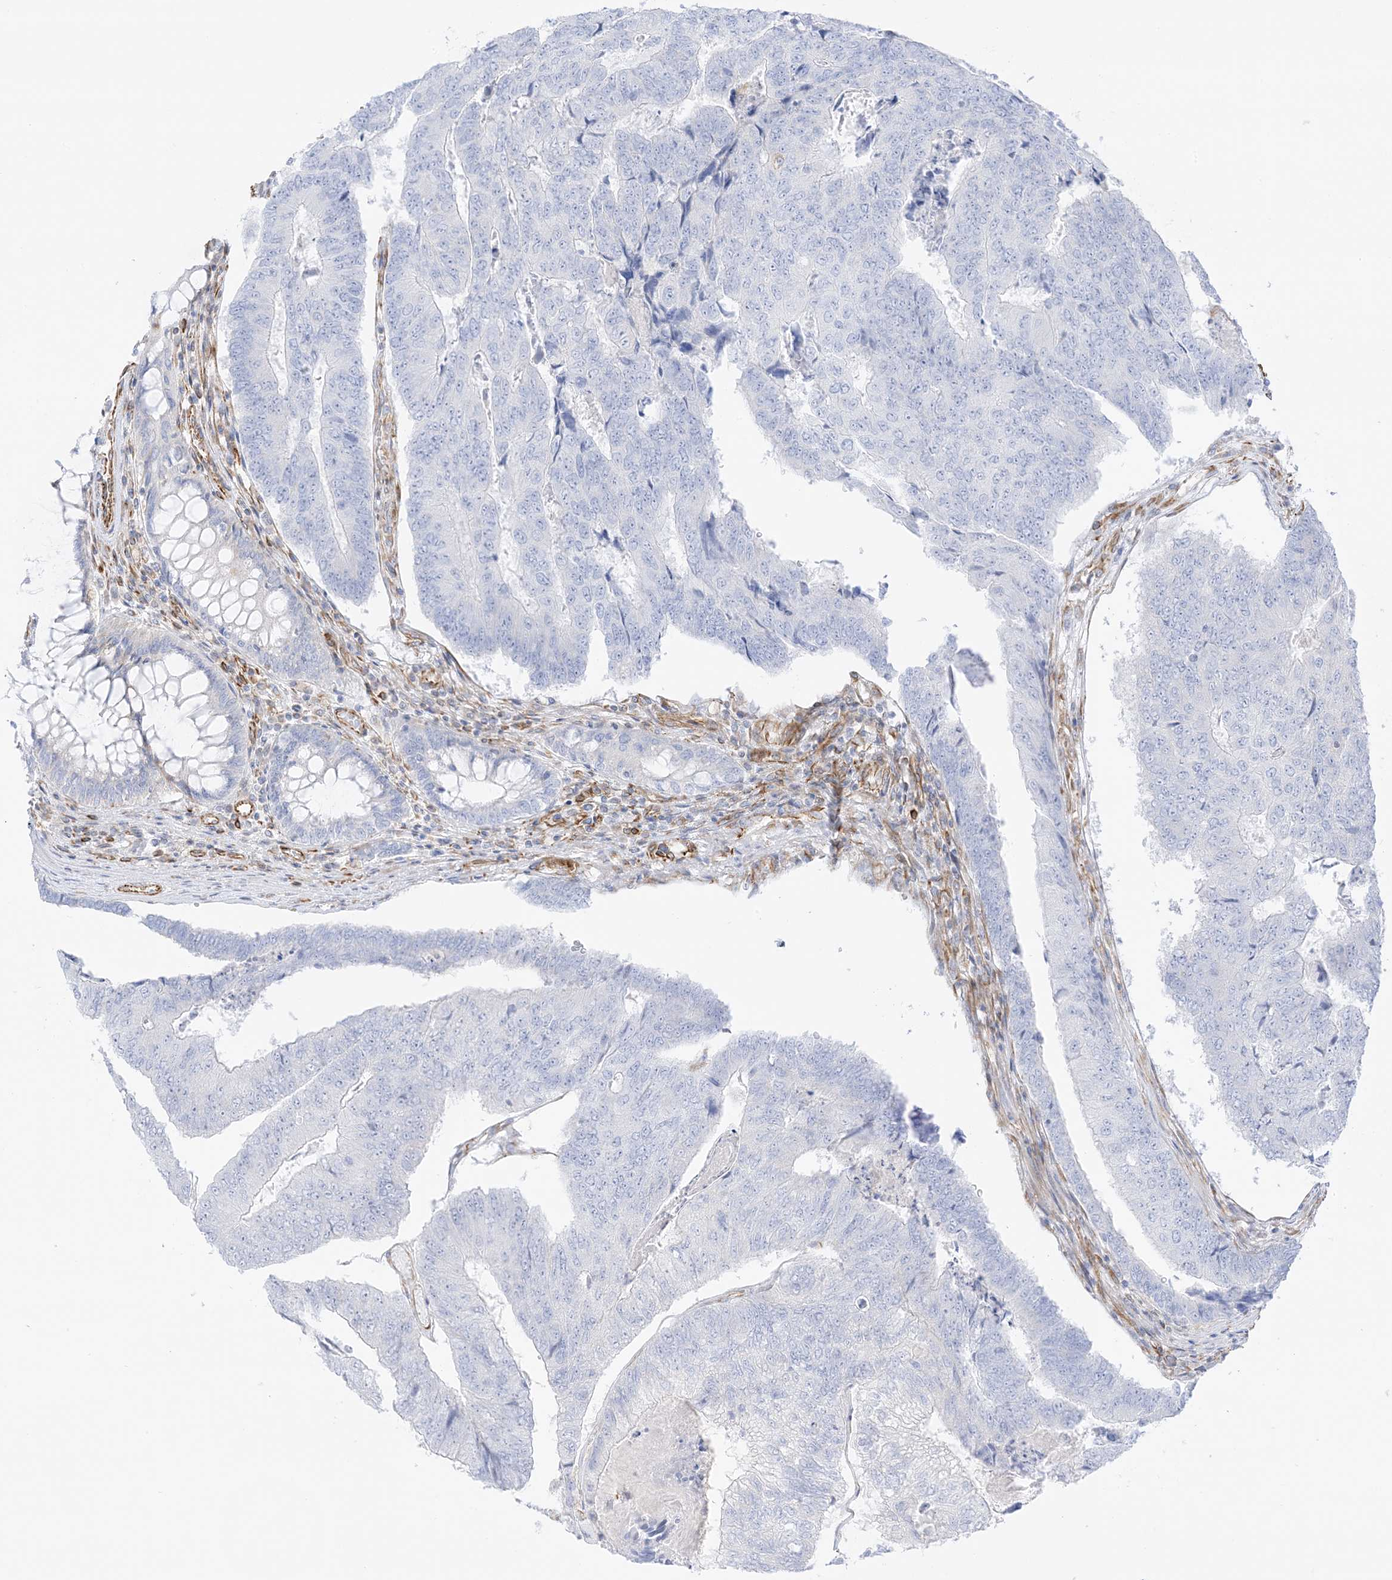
{"staining": {"intensity": "negative", "quantity": "none", "location": "none"}, "tissue": "colorectal cancer", "cell_type": "Tumor cells", "image_type": "cancer", "snomed": [{"axis": "morphology", "description": "Adenocarcinoma, NOS"}, {"axis": "topography", "description": "Colon"}], "caption": "Colorectal adenocarcinoma was stained to show a protein in brown. There is no significant expression in tumor cells.", "gene": "PID1", "patient": {"sex": "female", "age": 67}}